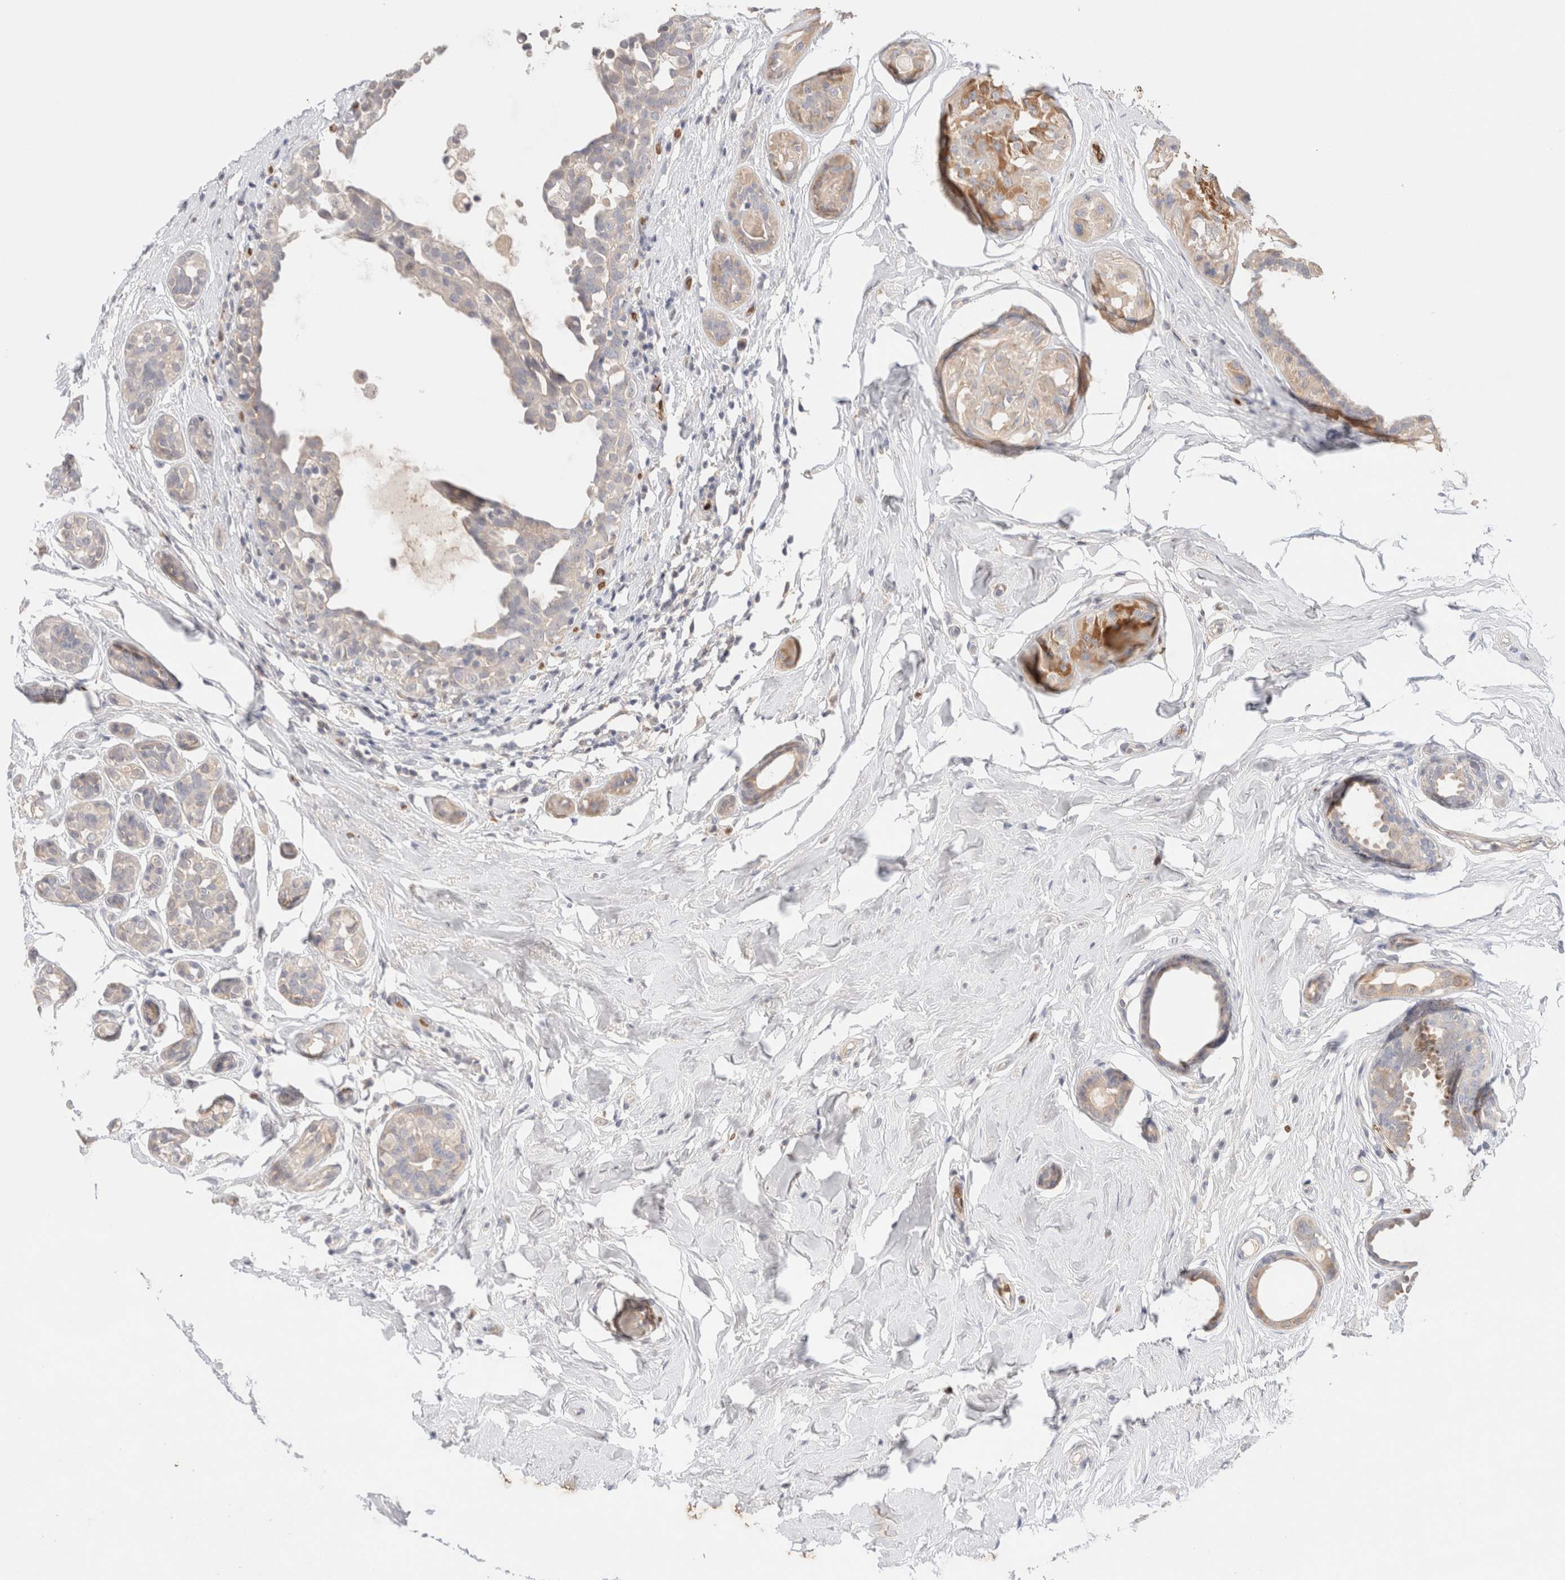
{"staining": {"intensity": "moderate", "quantity": "25%-75%", "location": "cytoplasmic/membranous"}, "tissue": "breast cancer", "cell_type": "Tumor cells", "image_type": "cancer", "snomed": [{"axis": "morphology", "description": "Duct carcinoma"}, {"axis": "topography", "description": "Breast"}], "caption": "Immunohistochemical staining of human breast cancer (invasive ductal carcinoma) shows moderate cytoplasmic/membranous protein expression in about 25%-75% of tumor cells.", "gene": "MST1", "patient": {"sex": "female", "age": 55}}